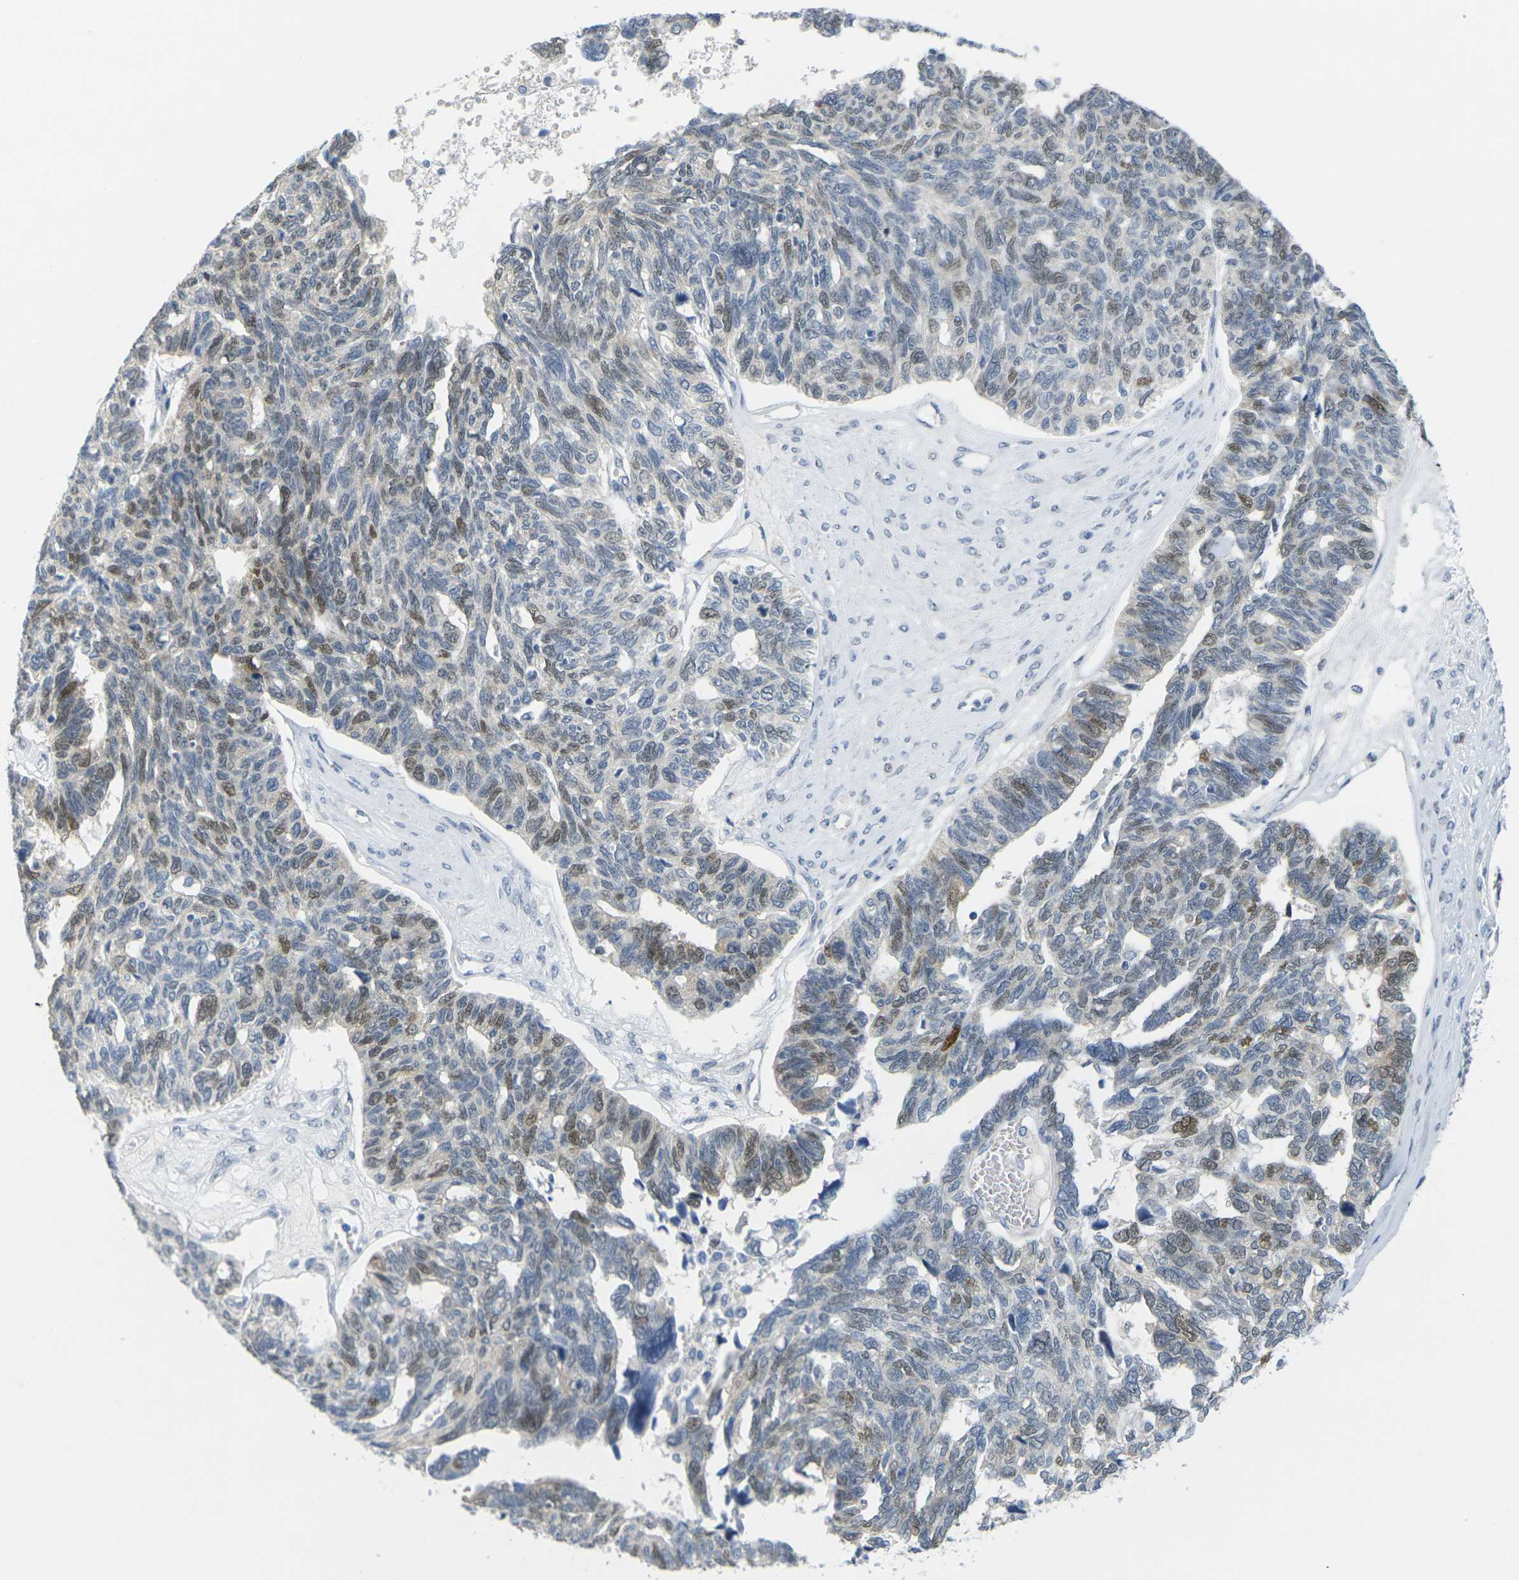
{"staining": {"intensity": "moderate", "quantity": "25%-75%", "location": "nuclear"}, "tissue": "ovarian cancer", "cell_type": "Tumor cells", "image_type": "cancer", "snomed": [{"axis": "morphology", "description": "Cystadenocarcinoma, serous, NOS"}, {"axis": "topography", "description": "Ovary"}], "caption": "Tumor cells demonstrate medium levels of moderate nuclear staining in approximately 25%-75% of cells in human ovarian cancer (serous cystadenocarcinoma). Ihc stains the protein of interest in brown and the nuclei are stained blue.", "gene": "CDK2", "patient": {"sex": "female", "age": 79}}